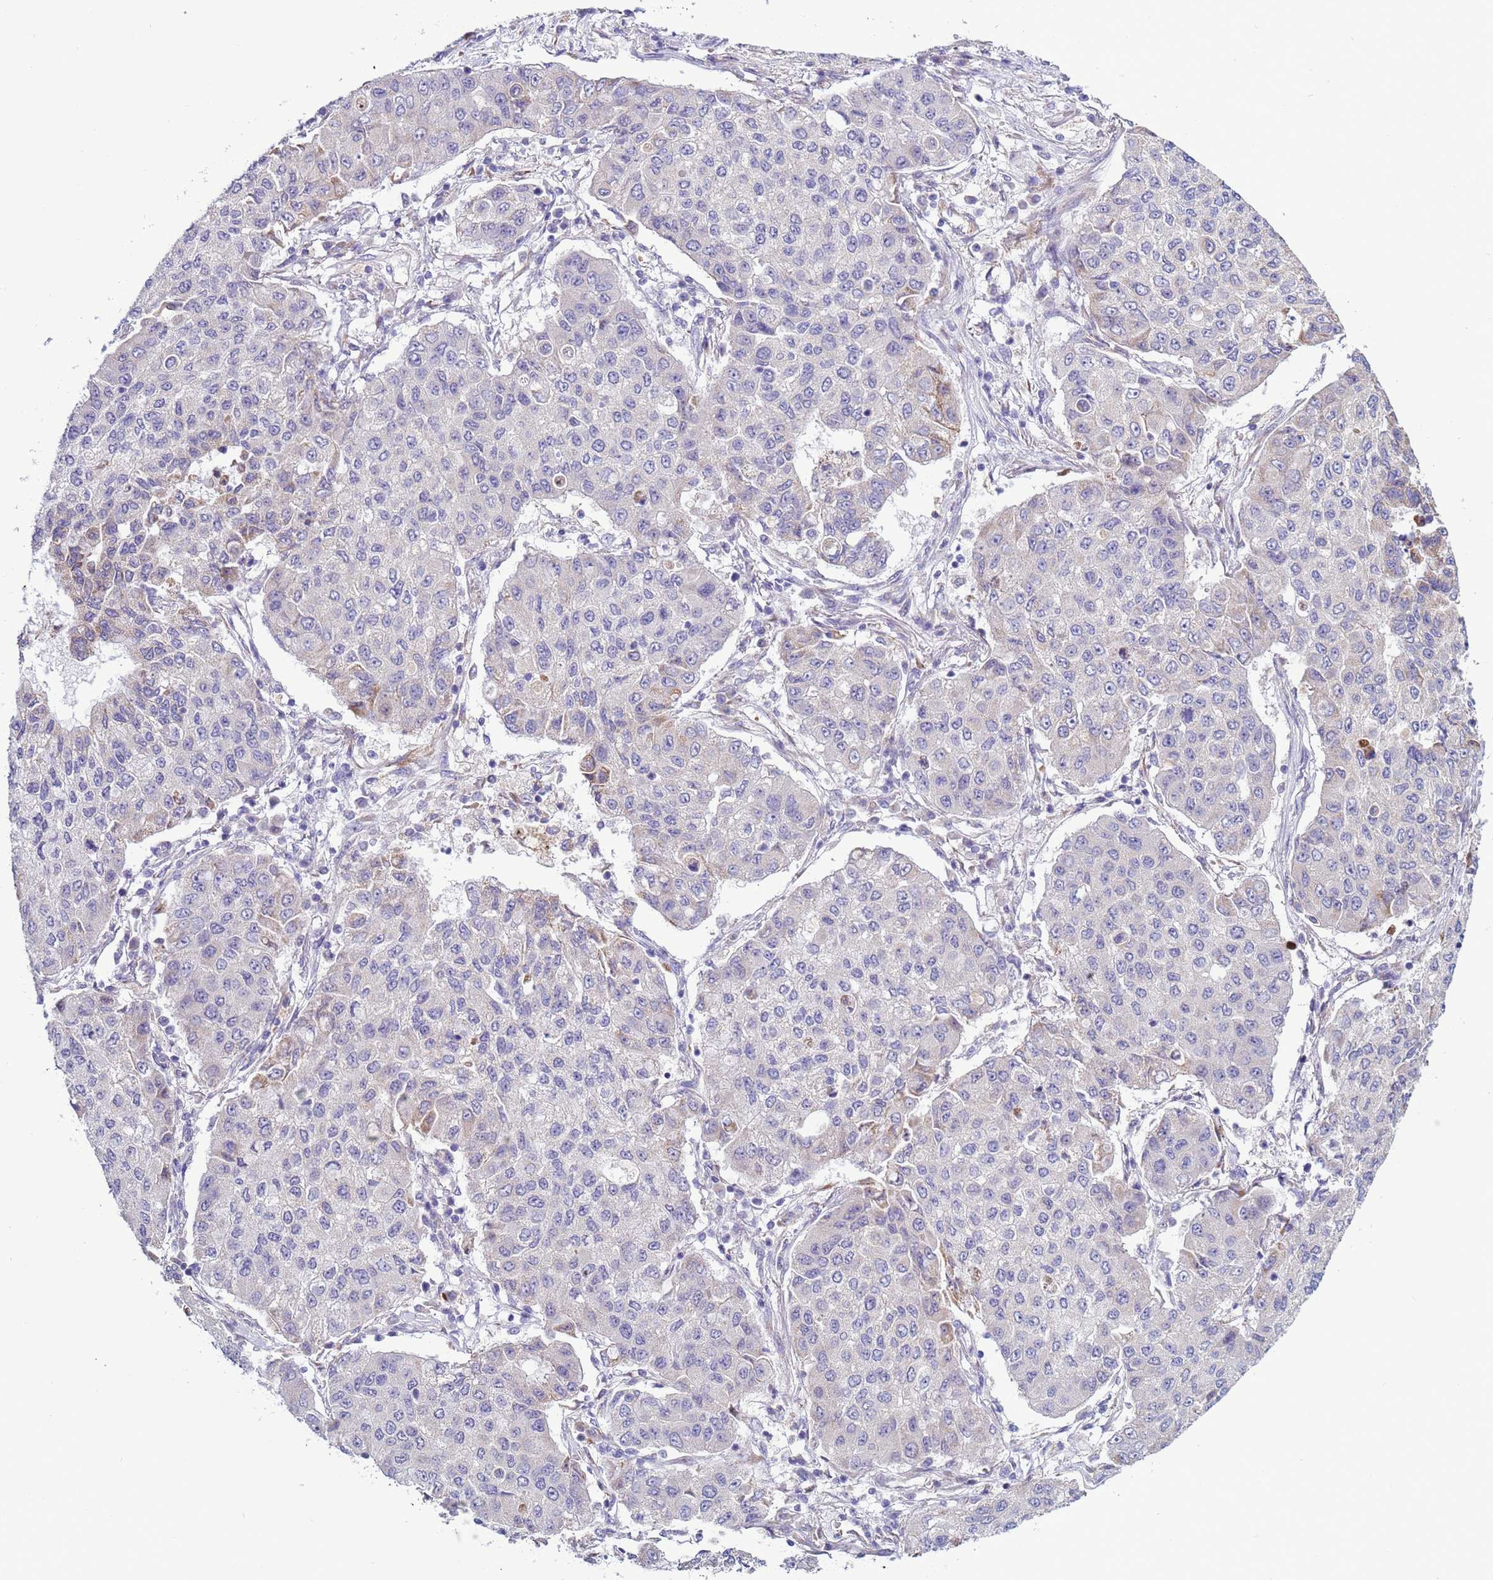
{"staining": {"intensity": "negative", "quantity": "none", "location": "none"}, "tissue": "lung cancer", "cell_type": "Tumor cells", "image_type": "cancer", "snomed": [{"axis": "morphology", "description": "Squamous cell carcinoma, NOS"}, {"axis": "topography", "description": "Lung"}], "caption": "The immunohistochemistry photomicrograph has no significant expression in tumor cells of lung squamous cell carcinoma tissue.", "gene": "ABHD17B", "patient": {"sex": "male", "age": 74}}